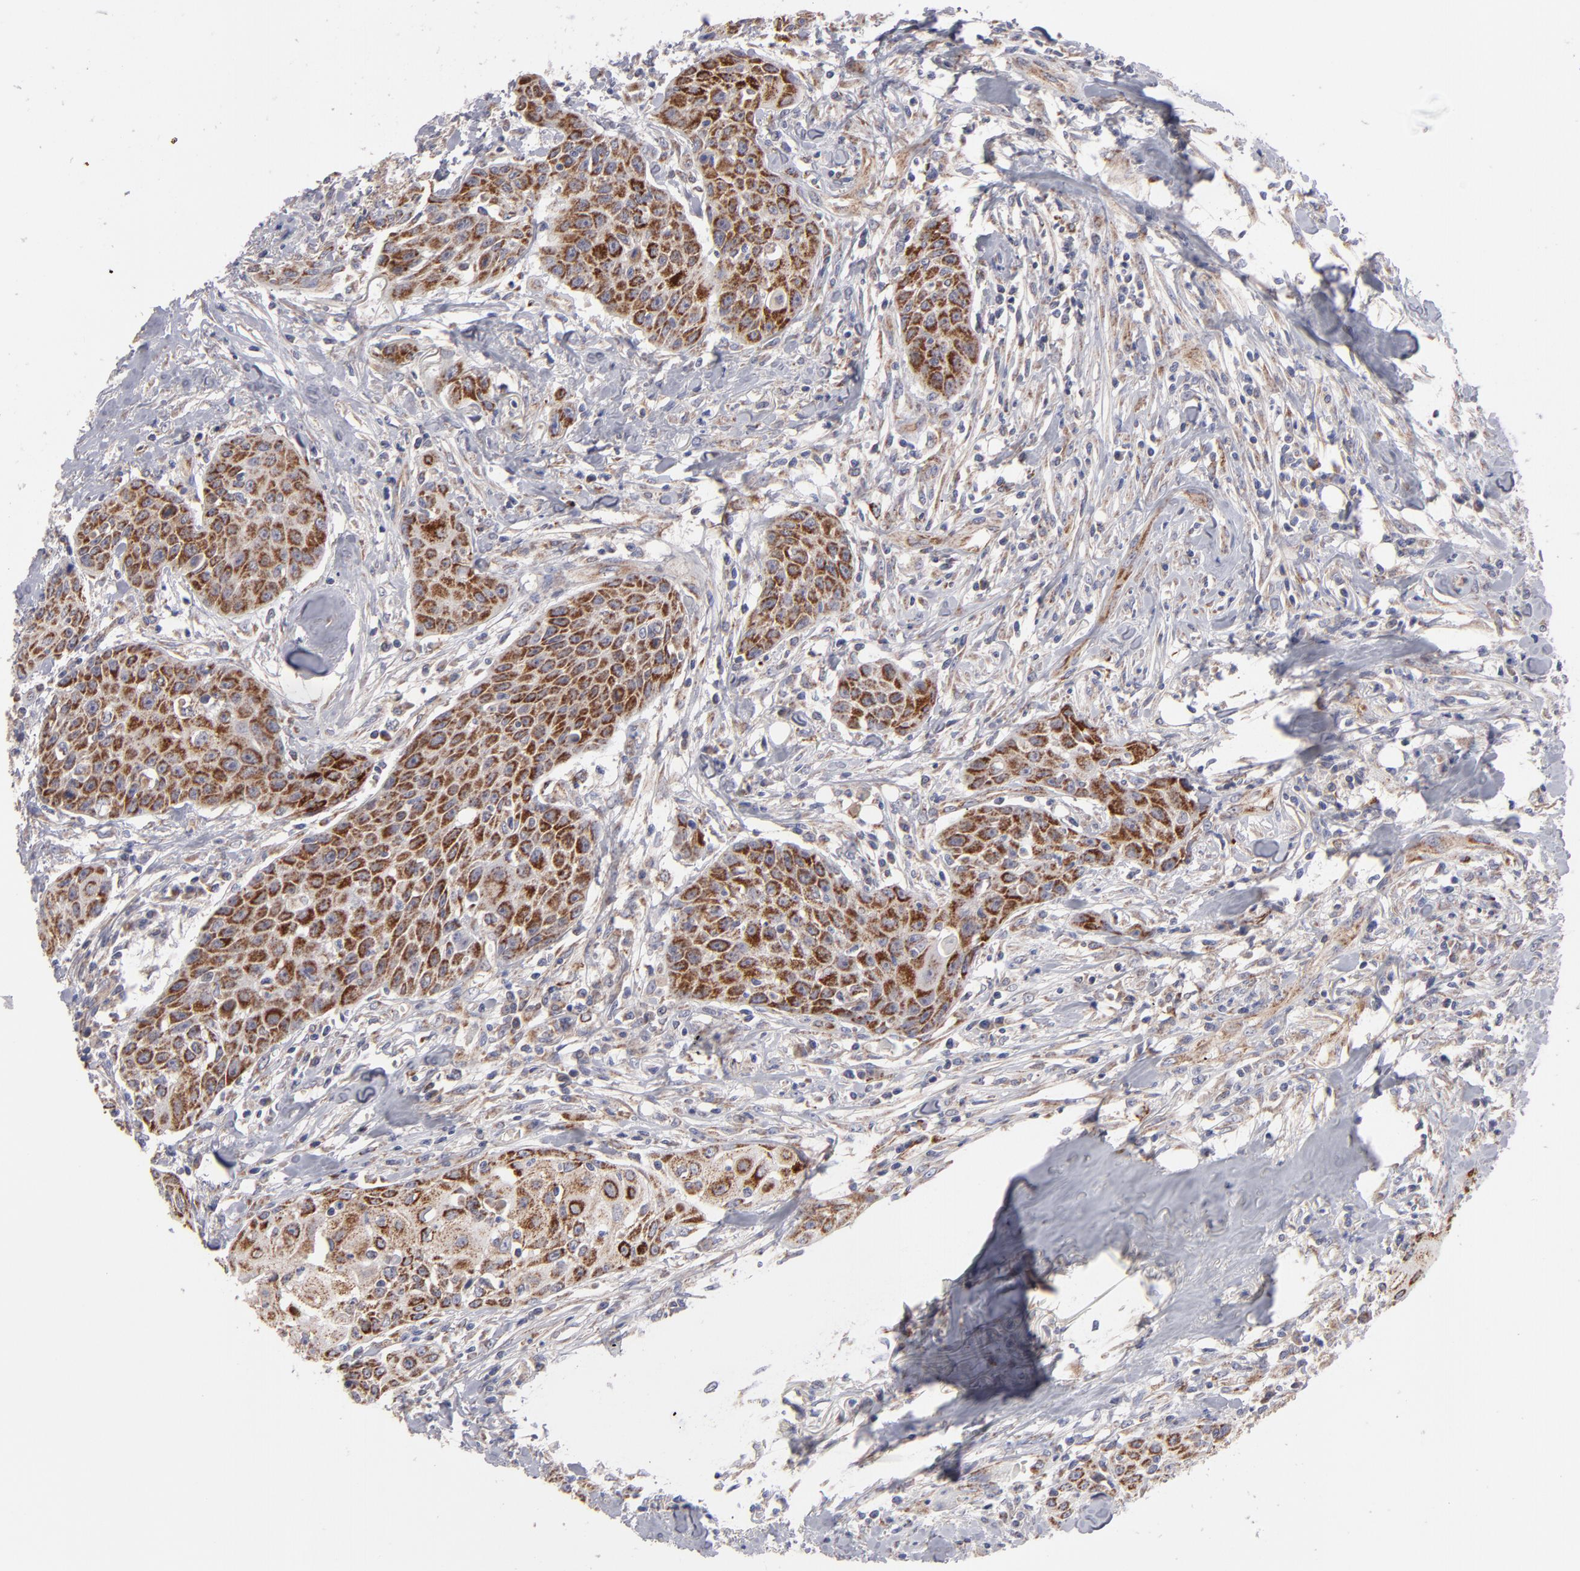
{"staining": {"intensity": "moderate", "quantity": ">75%", "location": "cytoplasmic/membranous"}, "tissue": "head and neck cancer", "cell_type": "Tumor cells", "image_type": "cancer", "snomed": [{"axis": "morphology", "description": "Squamous cell carcinoma, NOS"}, {"axis": "topography", "description": "Oral tissue"}, {"axis": "topography", "description": "Head-Neck"}], "caption": "Protein expression analysis of head and neck squamous cell carcinoma reveals moderate cytoplasmic/membranous staining in about >75% of tumor cells.", "gene": "HCCS", "patient": {"sex": "female", "age": 82}}